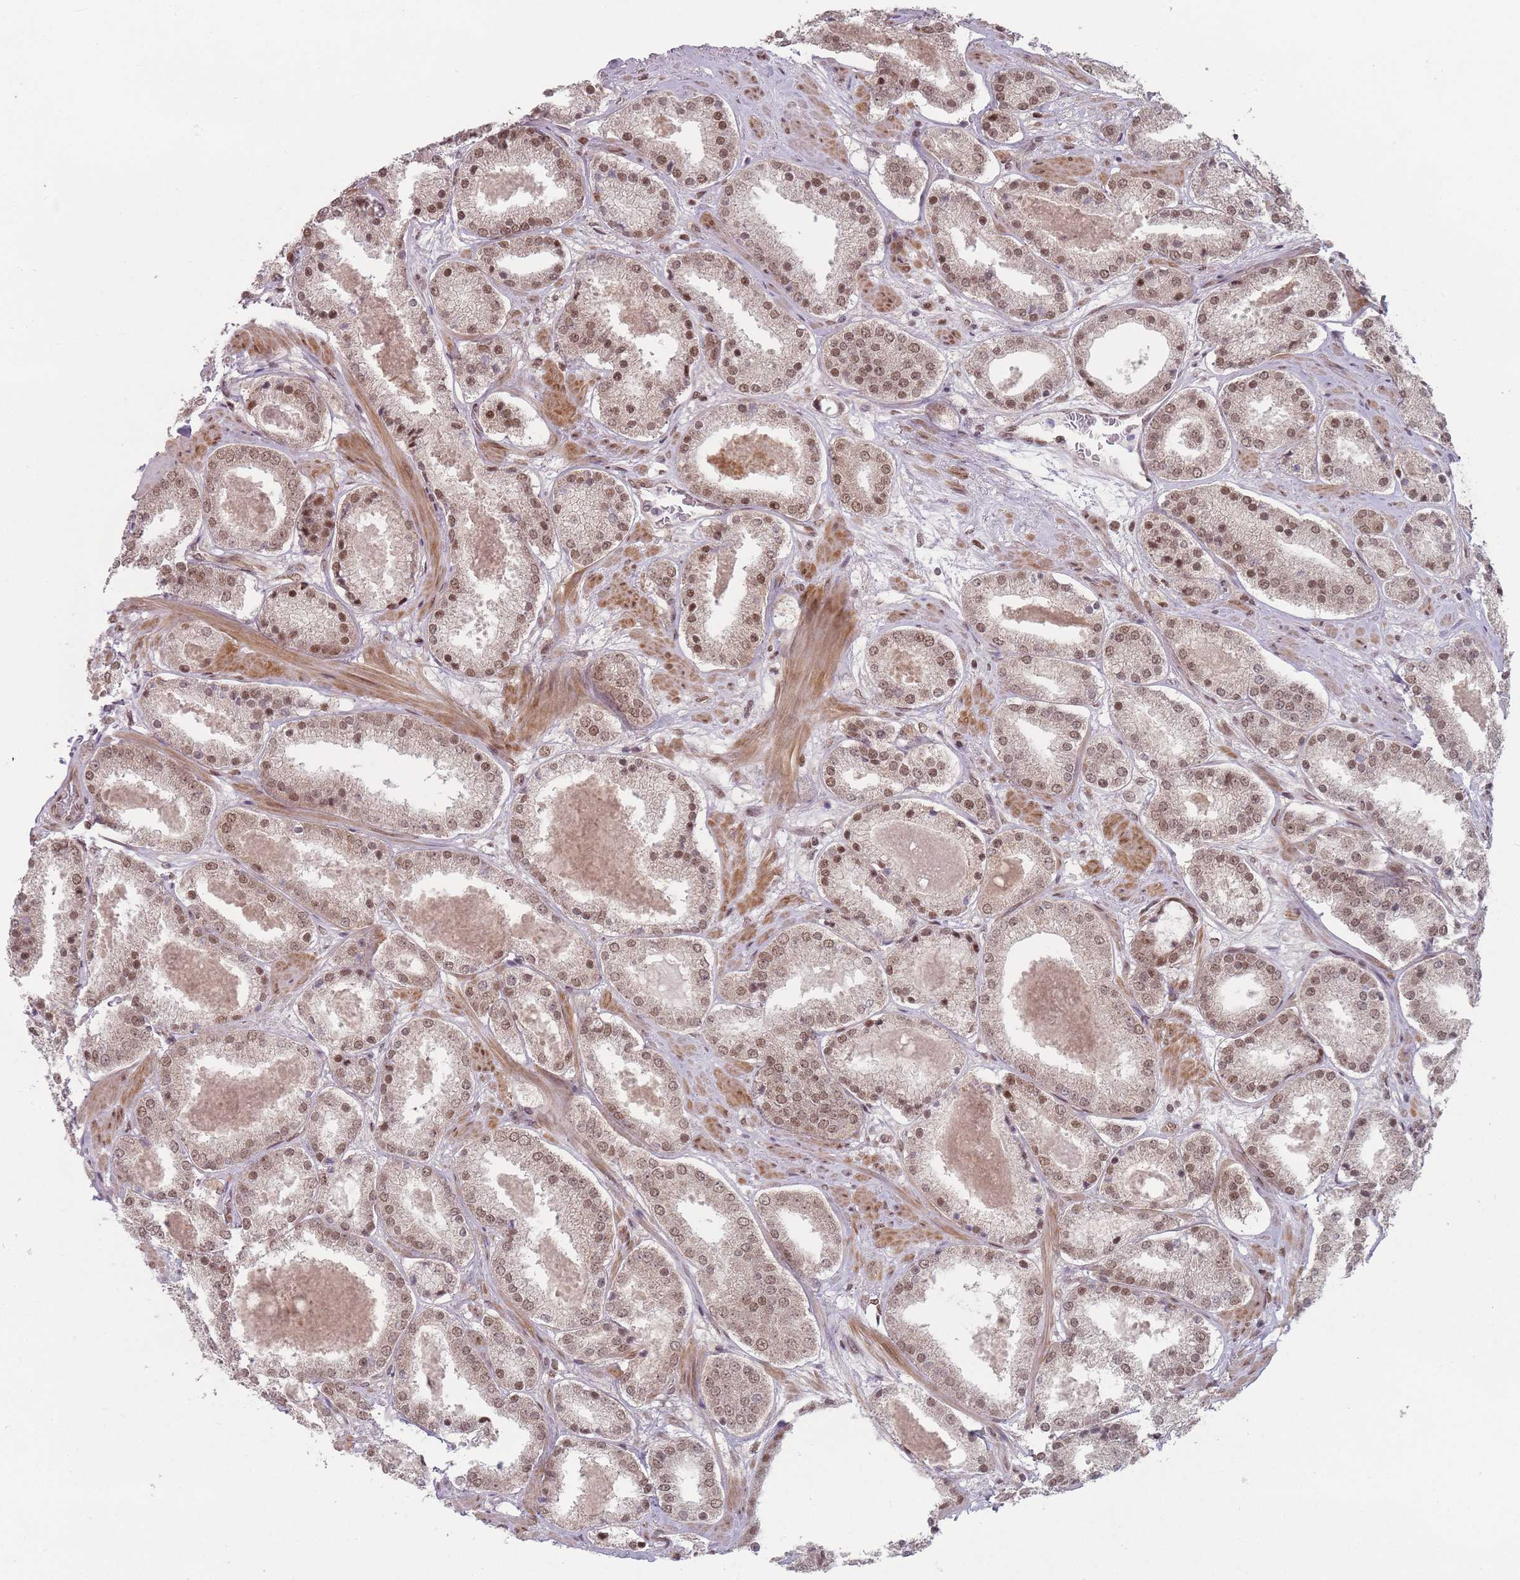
{"staining": {"intensity": "moderate", "quantity": ">75%", "location": "nuclear"}, "tissue": "prostate cancer", "cell_type": "Tumor cells", "image_type": "cancer", "snomed": [{"axis": "morphology", "description": "Adenocarcinoma, High grade"}, {"axis": "topography", "description": "Prostate"}], "caption": "High-grade adenocarcinoma (prostate) stained for a protein exhibits moderate nuclear positivity in tumor cells.", "gene": "SH3BGRL2", "patient": {"sex": "male", "age": 63}}